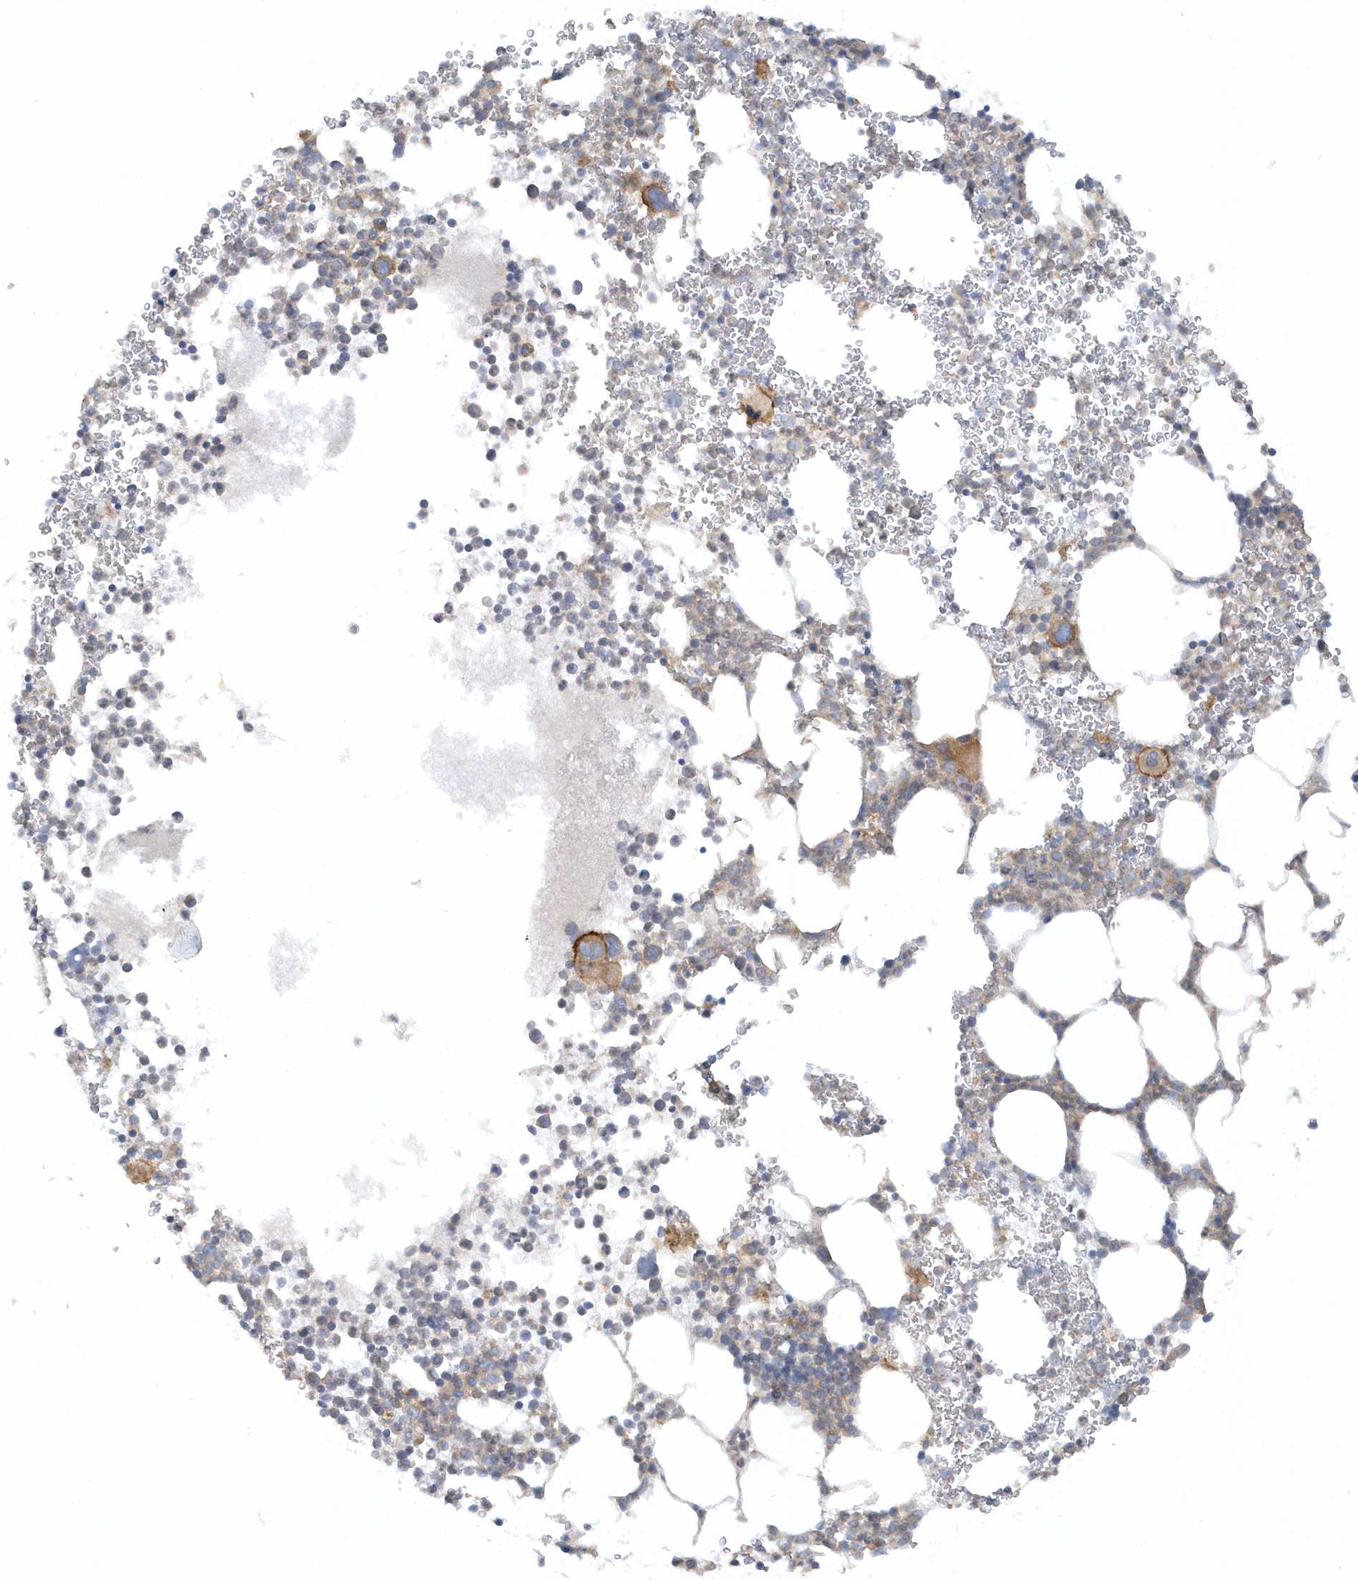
{"staining": {"intensity": "moderate", "quantity": "<25%", "location": "cytoplasmic/membranous"}, "tissue": "bone marrow", "cell_type": "Hematopoietic cells", "image_type": "normal", "snomed": [{"axis": "morphology", "description": "Normal tissue, NOS"}, {"axis": "topography", "description": "Bone marrow"}], "caption": "Immunohistochemical staining of normal bone marrow reveals <25% levels of moderate cytoplasmic/membranous protein positivity in approximately <25% of hematopoietic cells.", "gene": "CNOT10", "patient": {"sex": "female", "age": 78}}